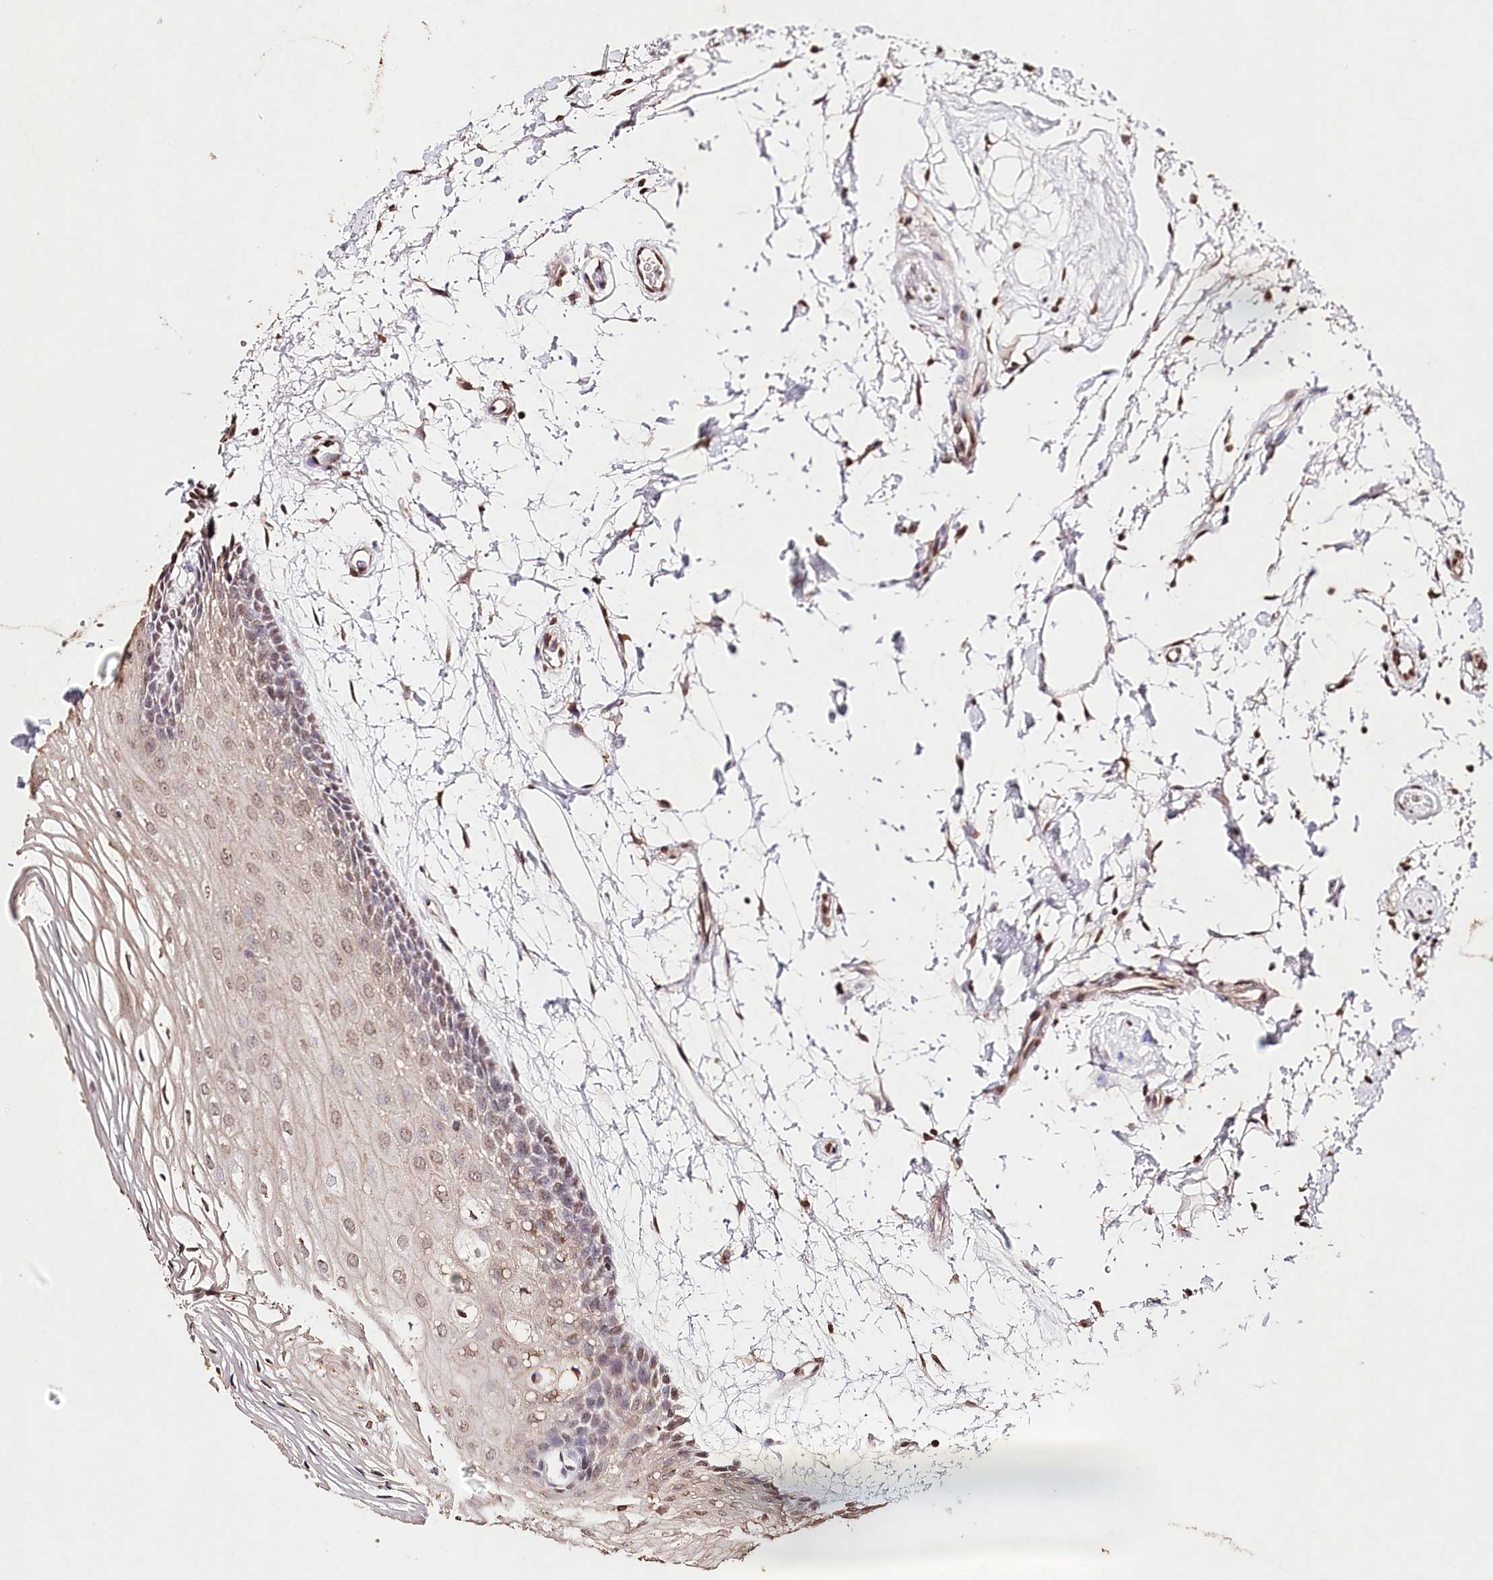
{"staining": {"intensity": "moderate", "quantity": "25%-75%", "location": "nuclear"}, "tissue": "oral mucosa", "cell_type": "Squamous epithelial cells", "image_type": "normal", "snomed": [{"axis": "morphology", "description": "Normal tissue, NOS"}, {"axis": "topography", "description": "Skeletal muscle"}, {"axis": "topography", "description": "Oral tissue"}, {"axis": "topography", "description": "Peripheral nerve tissue"}], "caption": "Protein expression analysis of unremarkable oral mucosa shows moderate nuclear positivity in approximately 25%-75% of squamous epithelial cells. The protein is stained brown, and the nuclei are stained in blue (DAB IHC with brightfield microscopy, high magnification).", "gene": "DMXL1", "patient": {"sex": "female", "age": 84}}